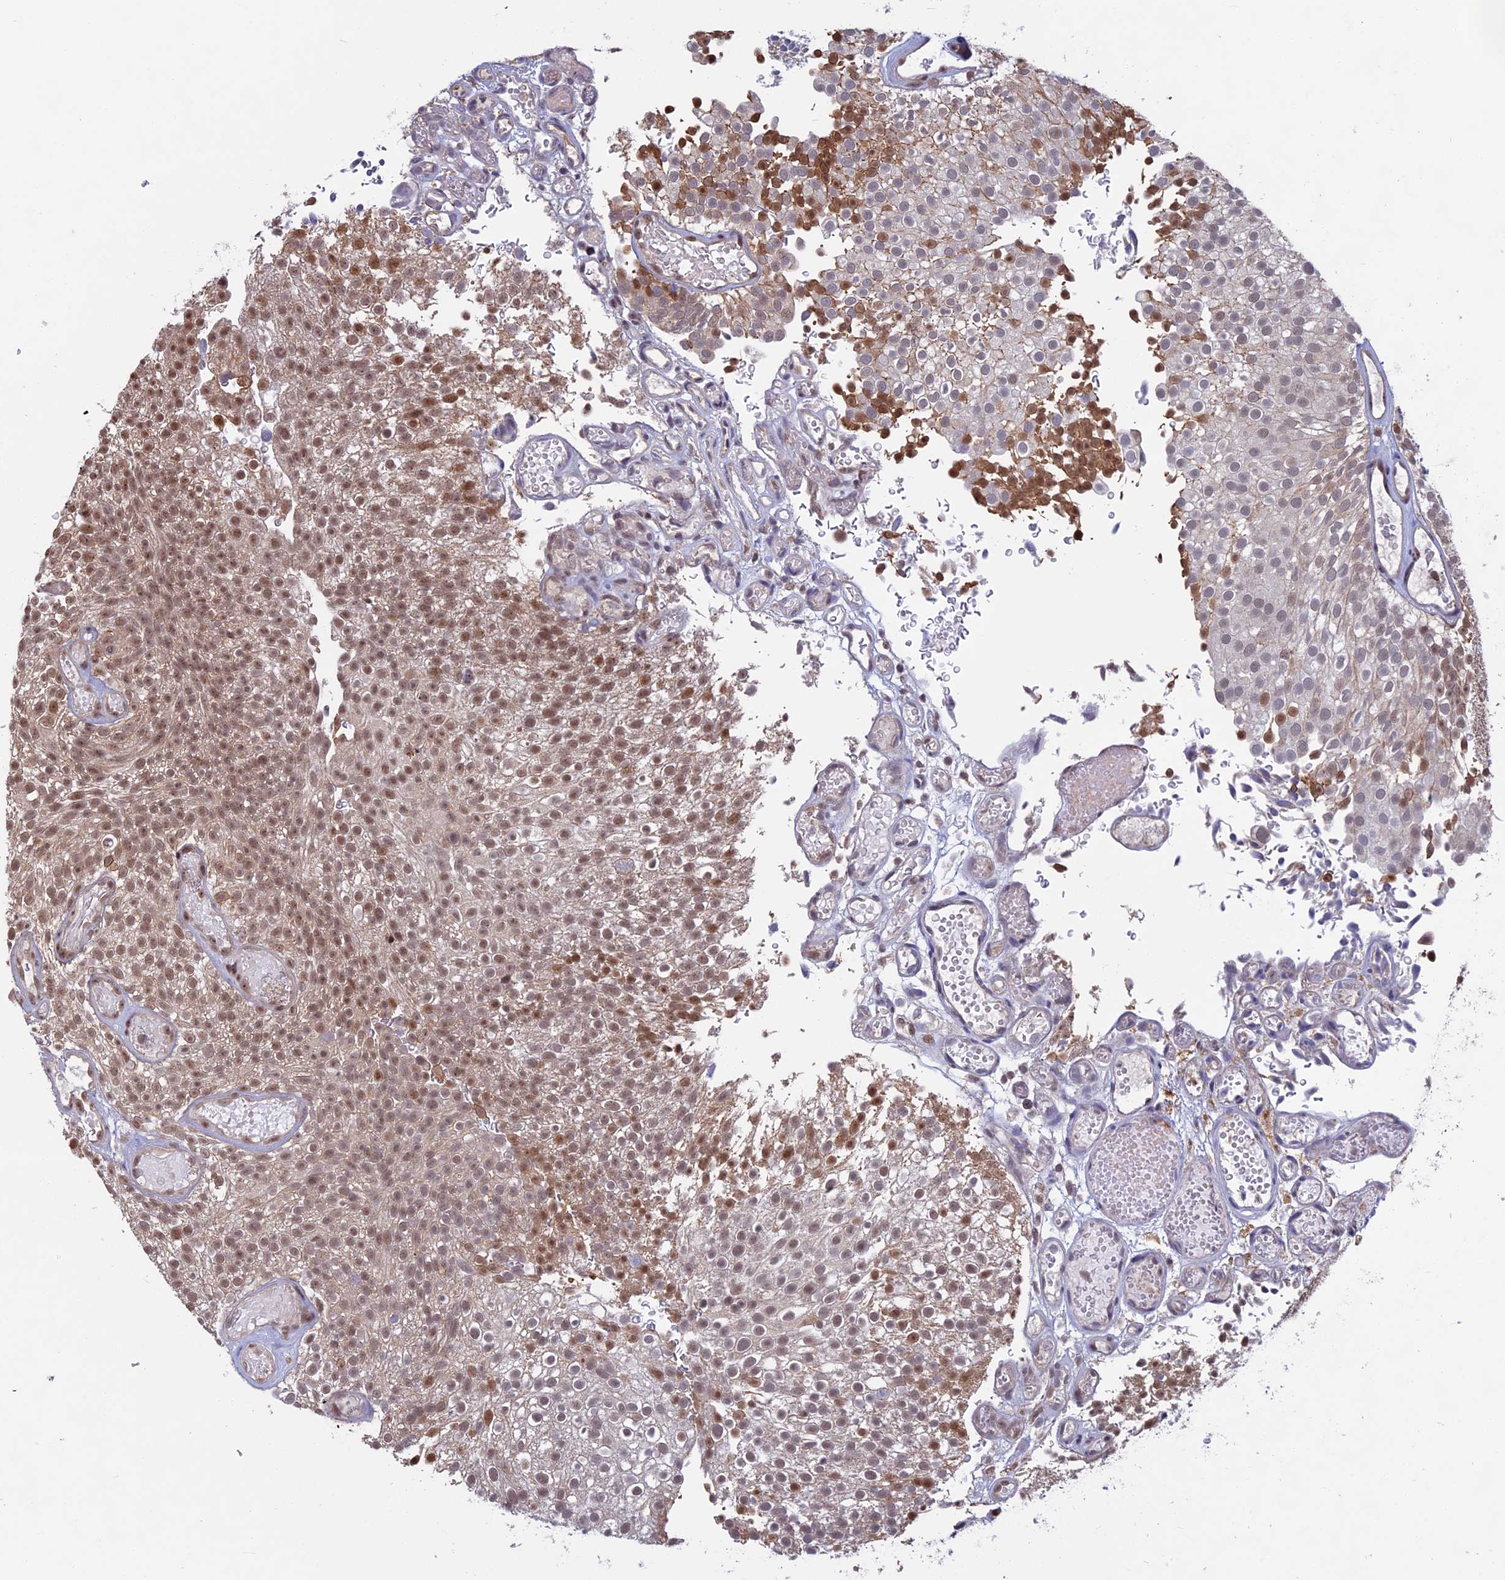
{"staining": {"intensity": "moderate", "quantity": ">75%", "location": "nuclear"}, "tissue": "urothelial cancer", "cell_type": "Tumor cells", "image_type": "cancer", "snomed": [{"axis": "morphology", "description": "Urothelial carcinoma, Low grade"}, {"axis": "topography", "description": "Urinary bladder"}], "caption": "Moderate nuclear protein expression is identified in approximately >75% of tumor cells in urothelial cancer.", "gene": "SPIRE1", "patient": {"sex": "male", "age": 78}}